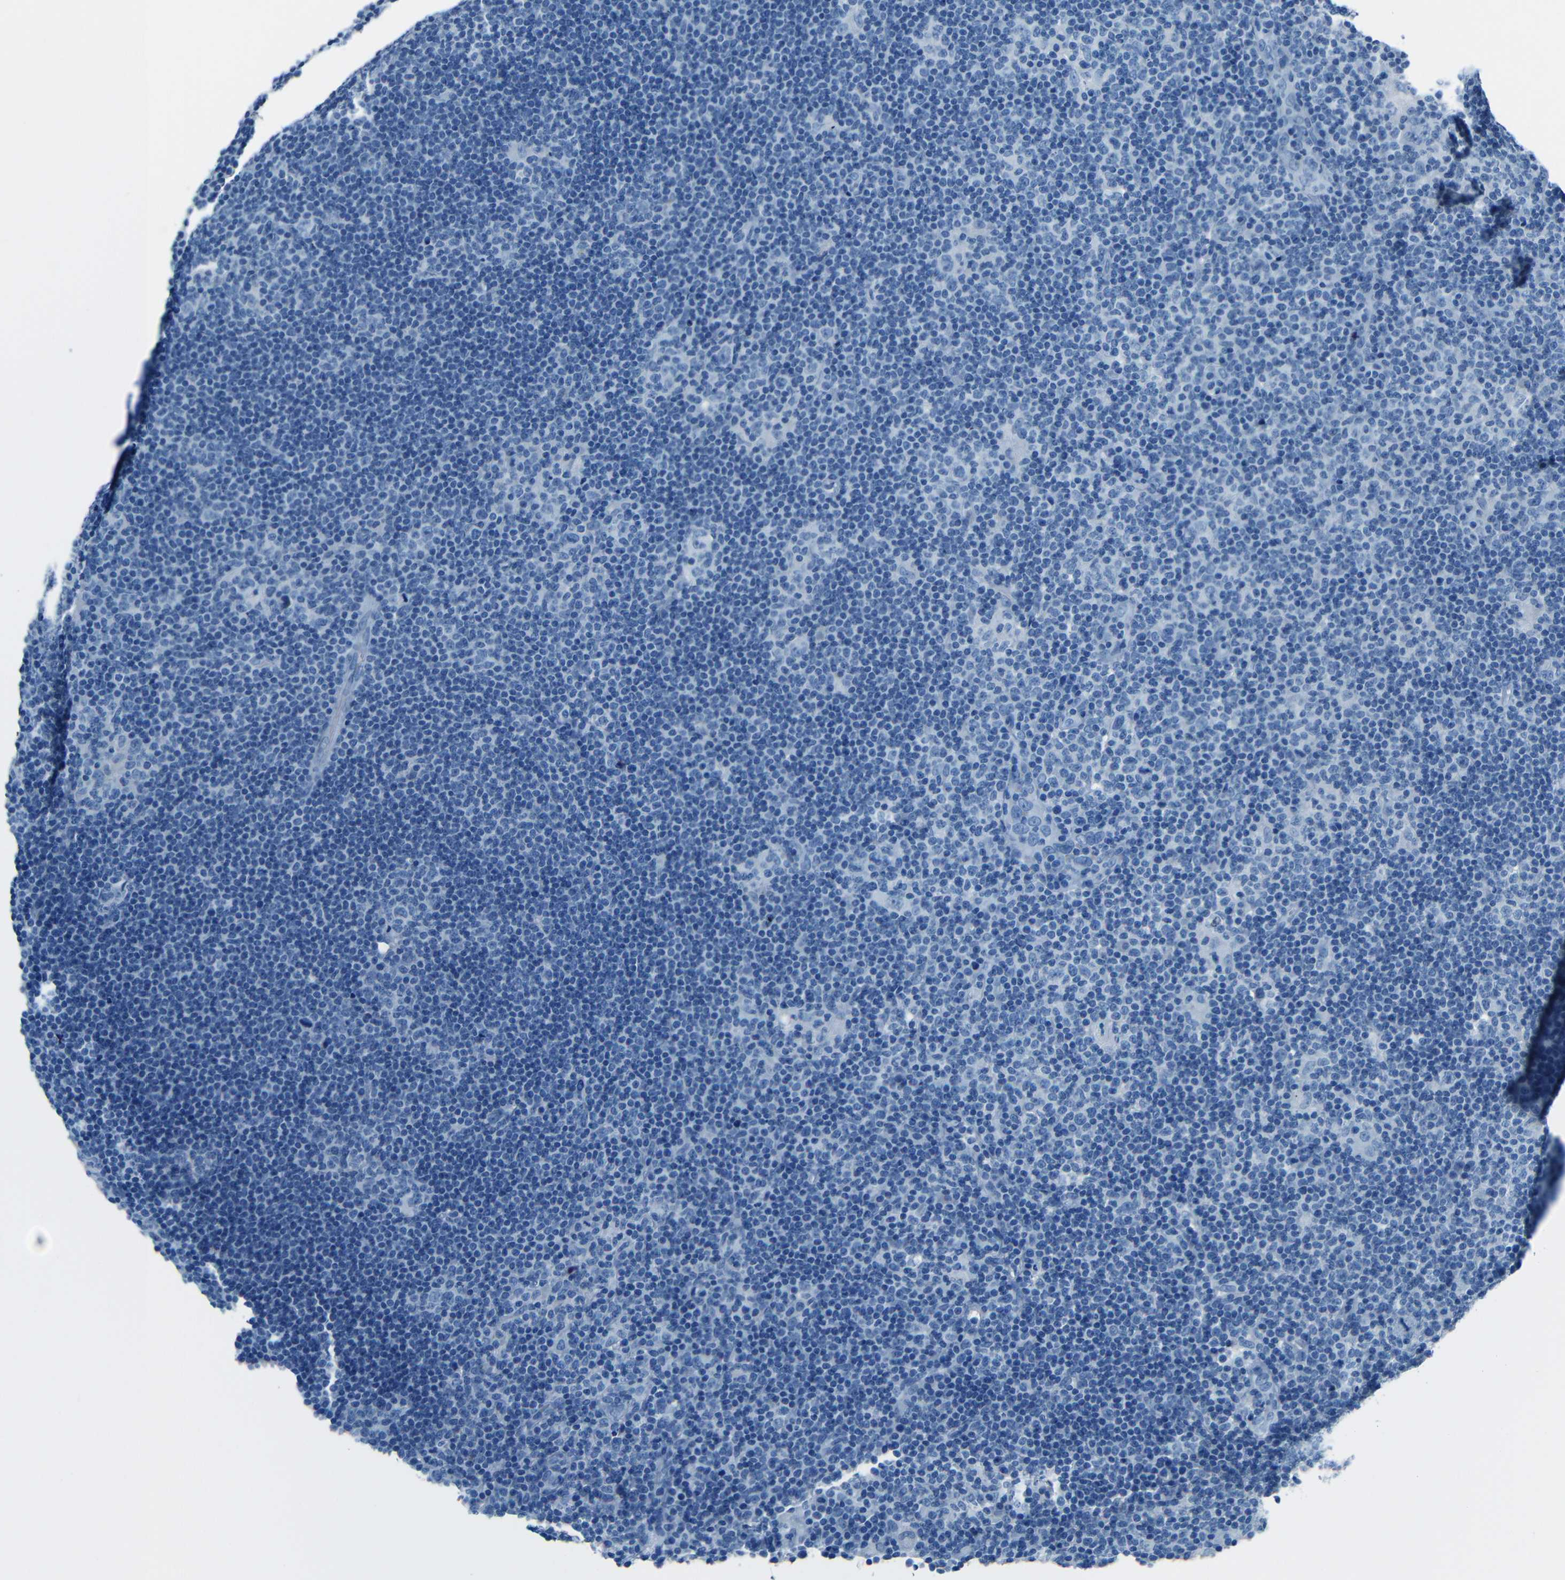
{"staining": {"intensity": "negative", "quantity": "none", "location": "none"}, "tissue": "lymphoma", "cell_type": "Tumor cells", "image_type": "cancer", "snomed": [{"axis": "morphology", "description": "Hodgkin's disease, NOS"}, {"axis": "topography", "description": "Lymph node"}], "caption": "An immunohistochemistry micrograph of Hodgkin's disease is shown. There is no staining in tumor cells of Hodgkin's disease.", "gene": "FBN2", "patient": {"sex": "female", "age": 57}}